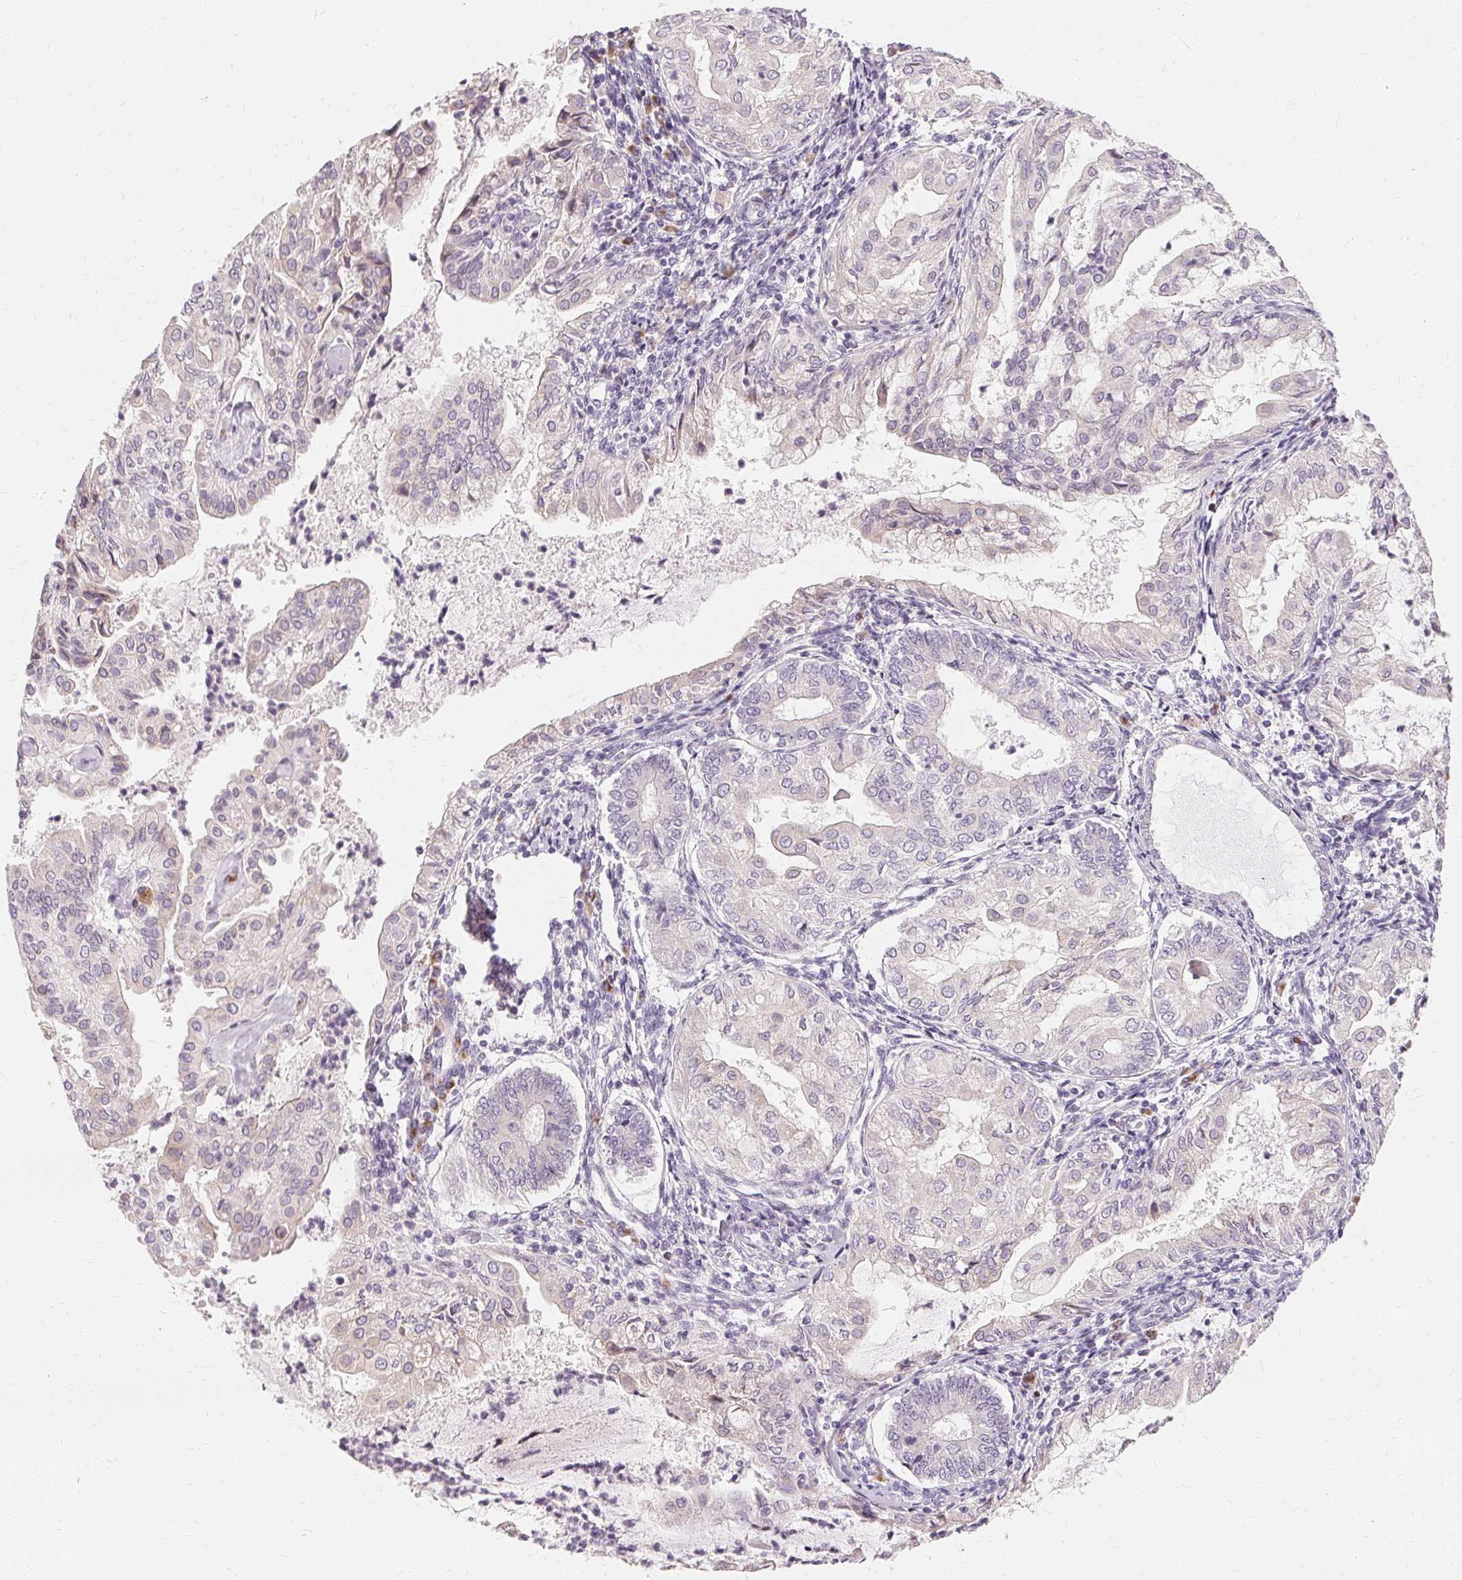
{"staining": {"intensity": "negative", "quantity": "none", "location": "none"}, "tissue": "endometrial cancer", "cell_type": "Tumor cells", "image_type": "cancer", "snomed": [{"axis": "morphology", "description": "Adenocarcinoma, NOS"}, {"axis": "topography", "description": "Endometrium"}], "caption": "Endometrial cancer (adenocarcinoma) was stained to show a protein in brown. There is no significant staining in tumor cells.", "gene": "FCRL3", "patient": {"sex": "female", "age": 68}}